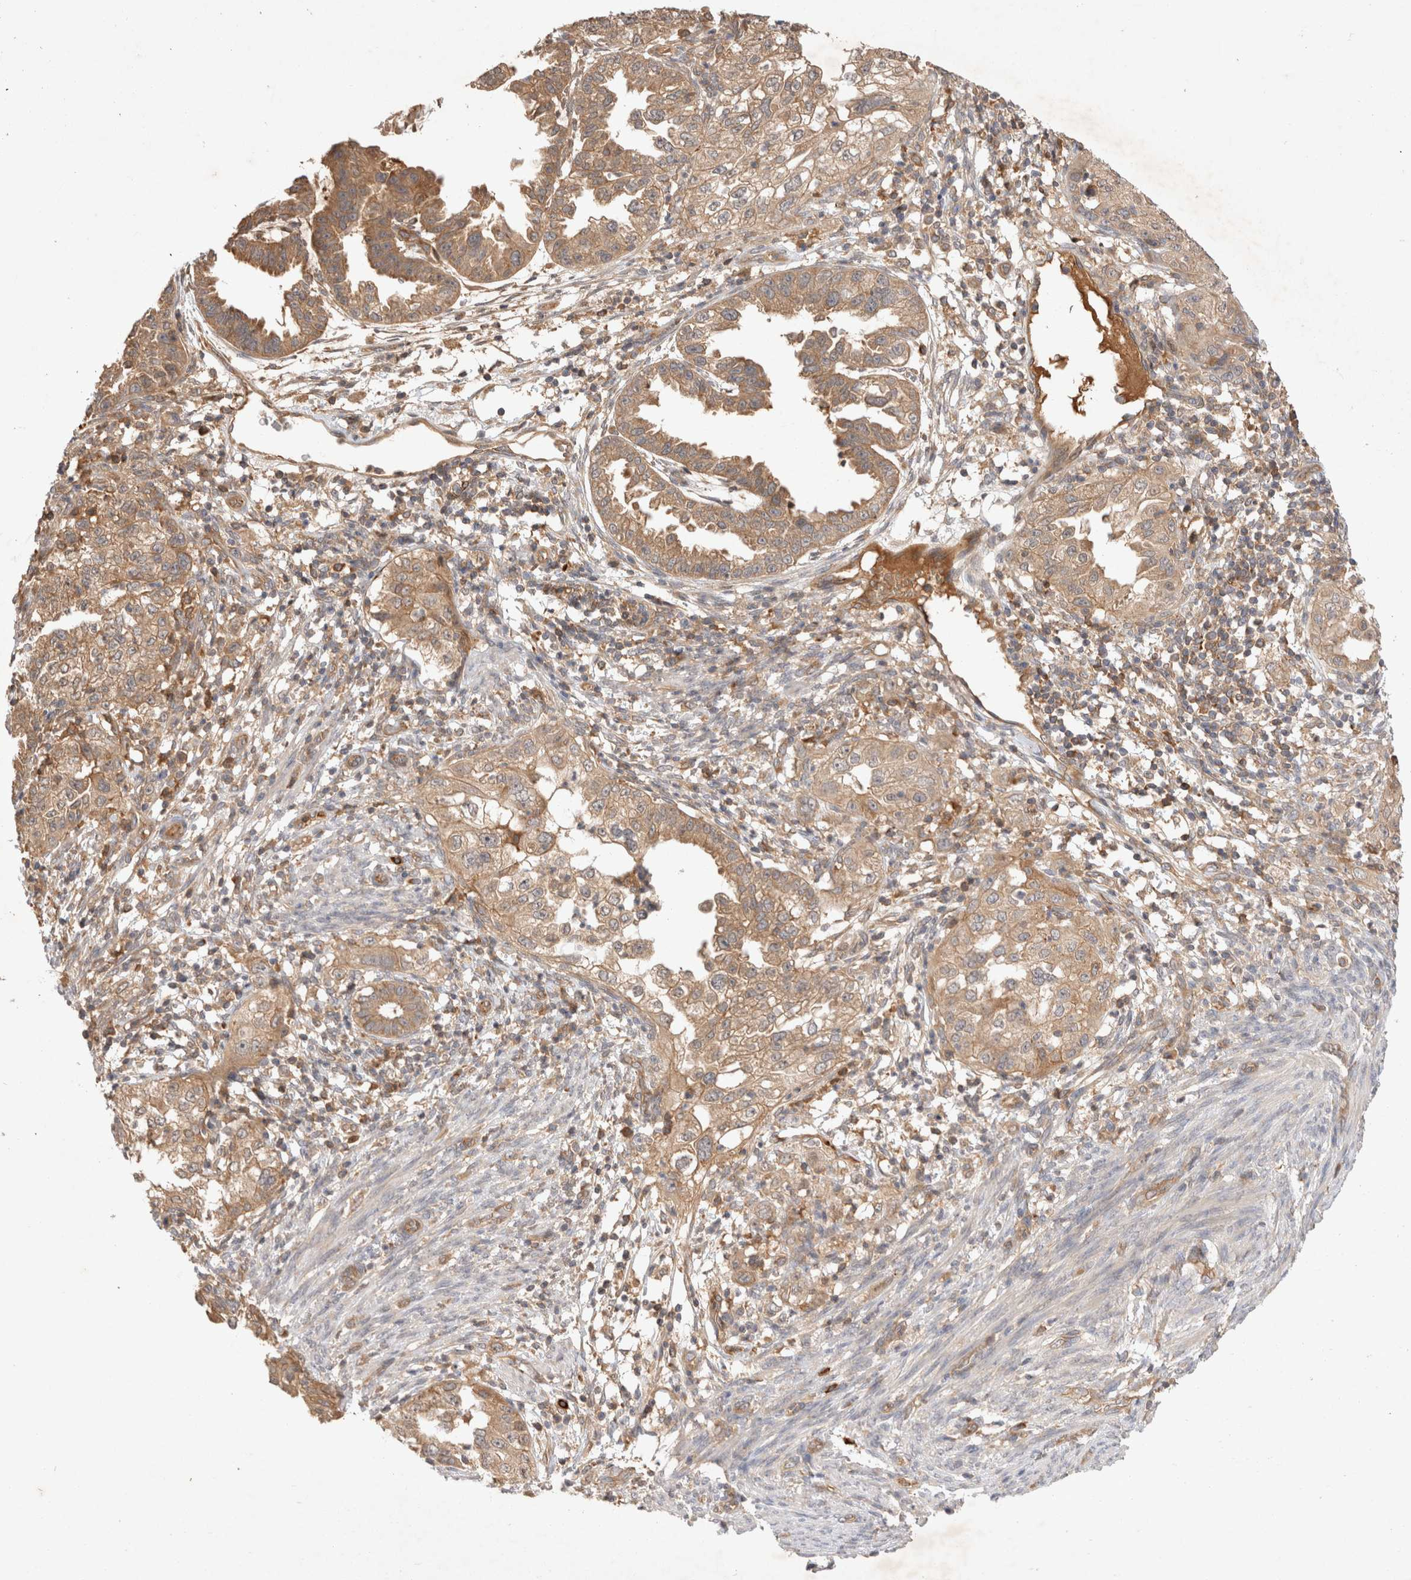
{"staining": {"intensity": "moderate", "quantity": ">75%", "location": "cytoplasmic/membranous"}, "tissue": "endometrial cancer", "cell_type": "Tumor cells", "image_type": "cancer", "snomed": [{"axis": "morphology", "description": "Adenocarcinoma, NOS"}, {"axis": "topography", "description": "Endometrium"}], "caption": "Brown immunohistochemical staining in adenocarcinoma (endometrial) displays moderate cytoplasmic/membranous expression in approximately >75% of tumor cells.", "gene": "YES1", "patient": {"sex": "female", "age": 85}}